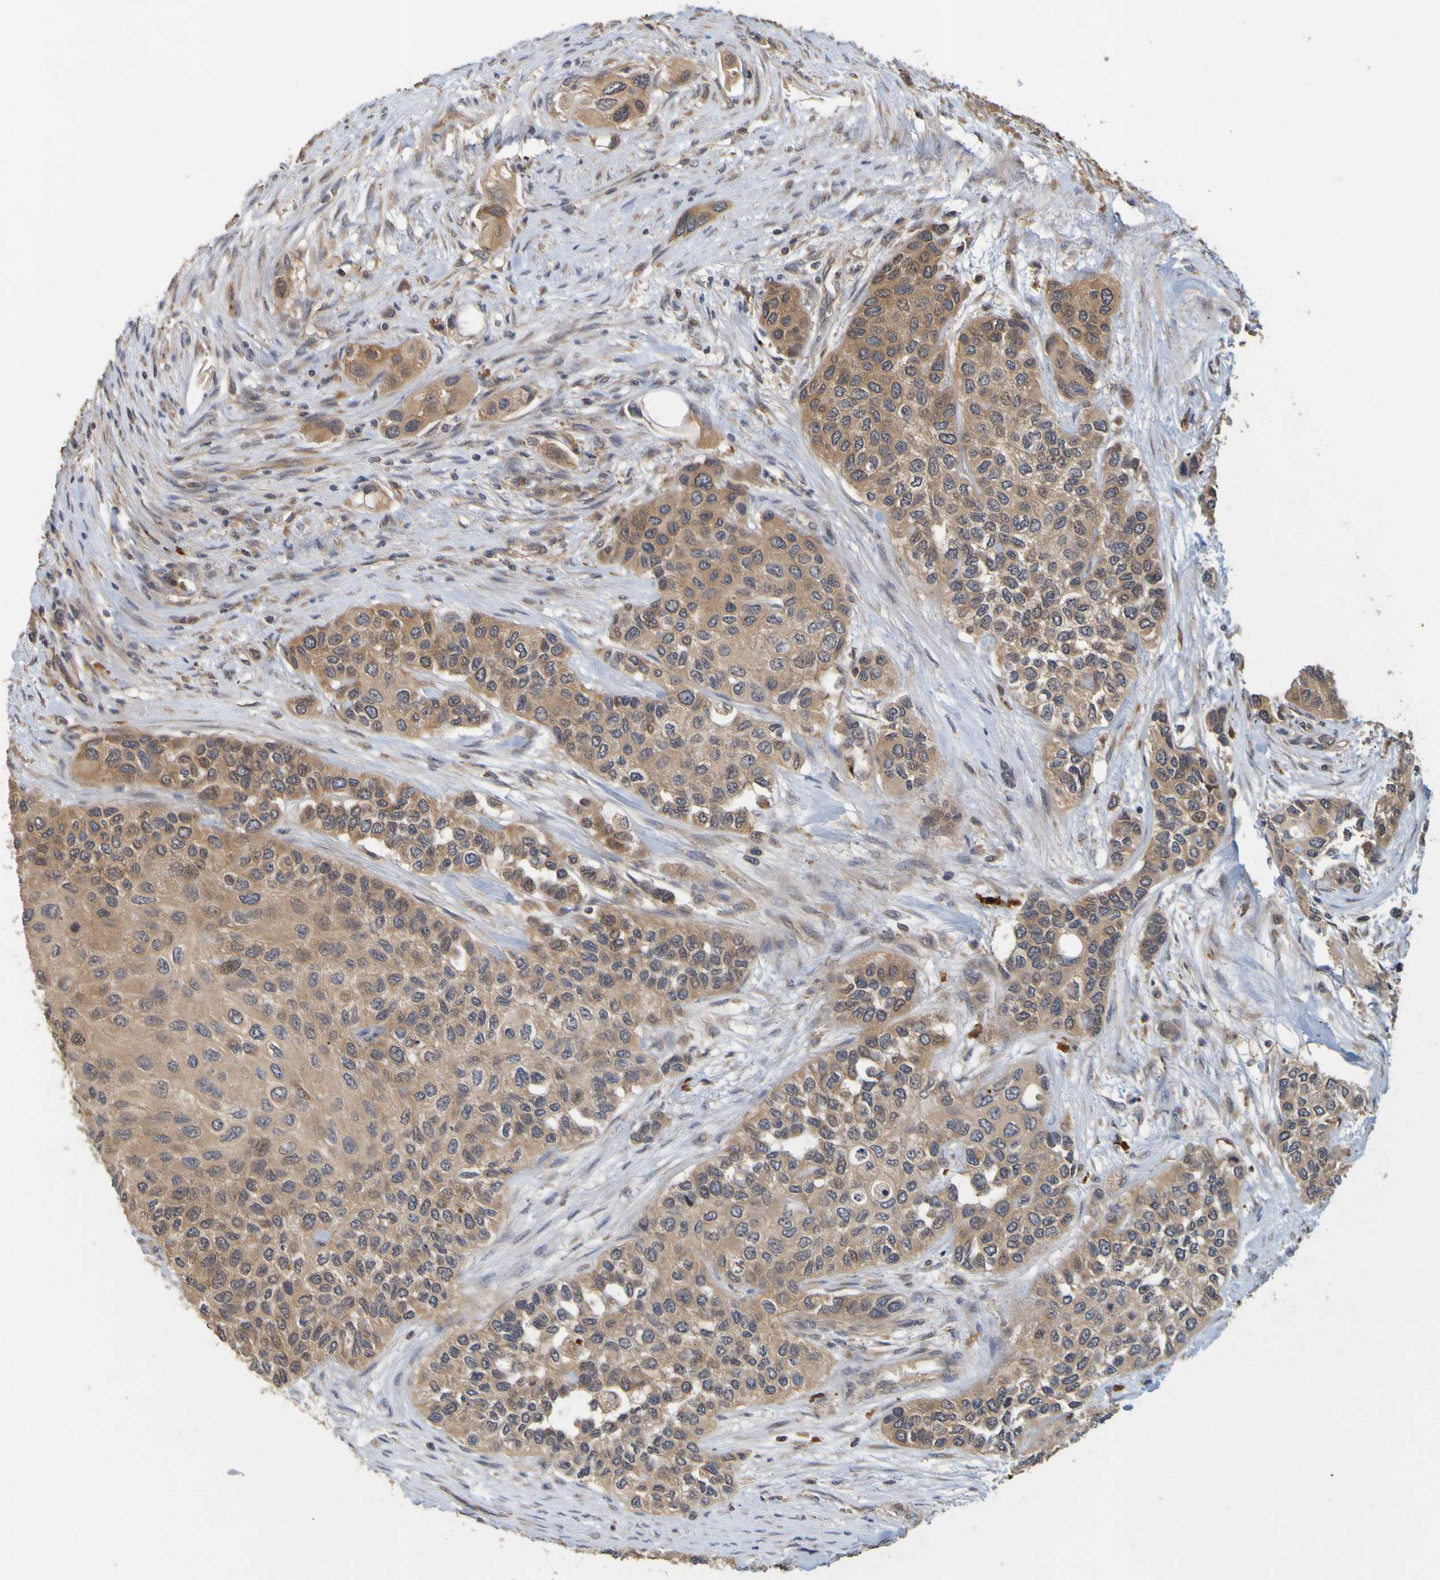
{"staining": {"intensity": "moderate", "quantity": ">75%", "location": "cytoplasmic/membranous"}, "tissue": "urothelial cancer", "cell_type": "Tumor cells", "image_type": "cancer", "snomed": [{"axis": "morphology", "description": "Urothelial carcinoma, High grade"}, {"axis": "topography", "description": "Urinary bladder"}], "caption": "Protein expression by immunohistochemistry (IHC) demonstrates moderate cytoplasmic/membranous positivity in about >75% of tumor cells in urothelial cancer.", "gene": "OCRL", "patient": {"sex": "female", "age": 56}}